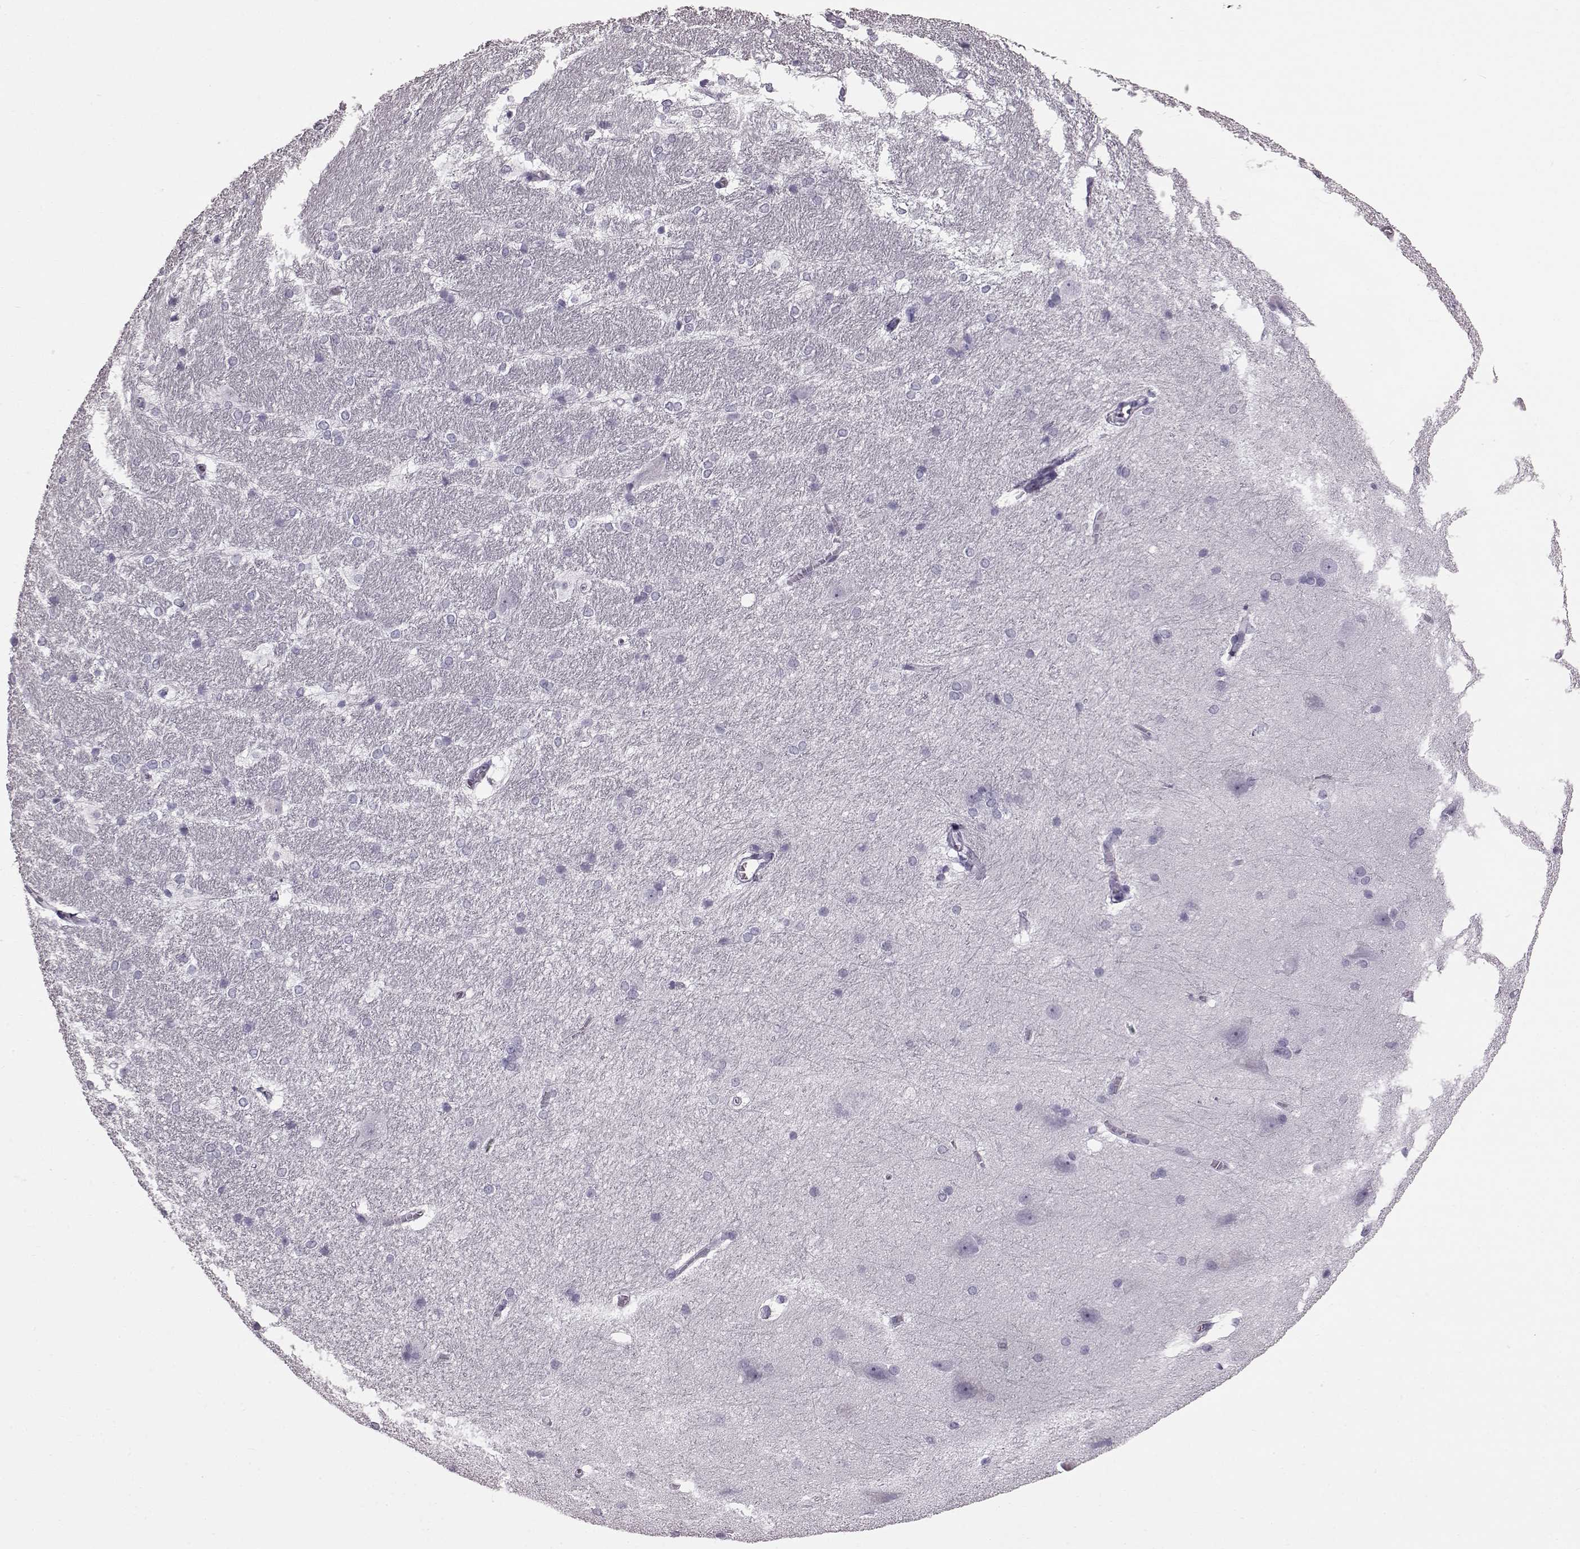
{"staining": {"intensity": "negative", "quantity": "none", "location": "none"}, "tissue": "hippocampus", "cell_type": "Glial cells", "image_type": "normal", "snomed": [{"axis": "morphology", "description": "Normal tissue, NOS"}, {"axis": "topography", "description": "Cerebral cortex"}, {"axis": "topography", "description": "Hippocampus"}], "caption": "This is an IHC histopathology image of unremarkable hippocampus. There is no staining in glial cells.", "gene": "TCHHL1", "patient": {"sex": "female", "age": 19}}